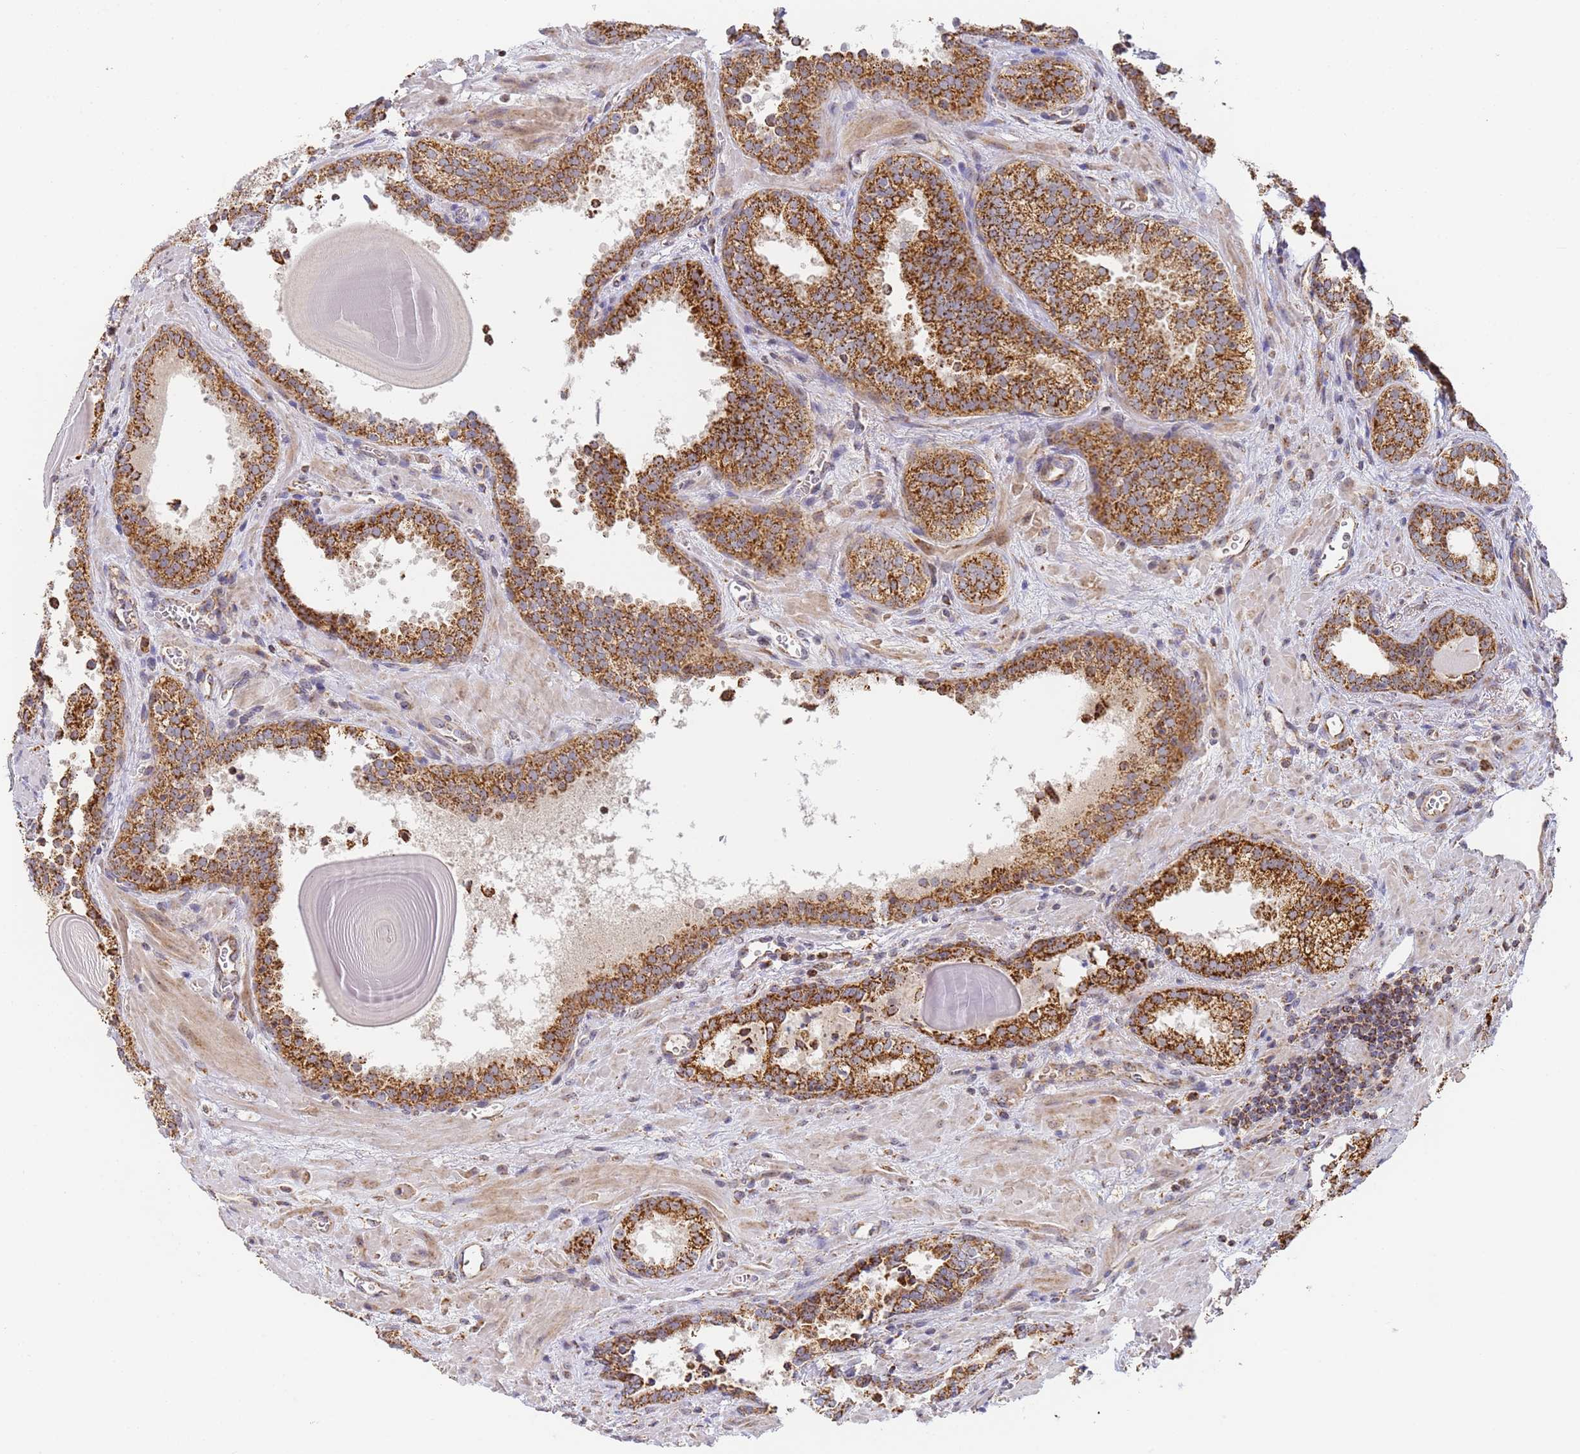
{"staining": {"intensity": "strong", "quantity": ">75%", "location": "cytoplasmic/membranous"}, "tissue": "prostate cancer", "cell_type": "Tumor cells", "image_type": "cancer", "snomed": [{"axis": "morphology", "description": "Adenocarcinoma, High grade"}, {"axis": "topography", "description": "Prostate"}], "caption": "Protein positivity by IHC shows strong cytoplasmic/membranous staining in approximately >75% of tumor cells in high-grade adenocarcinoma (prostate).", "gene": "FRG2C", "patient": {"sex": "male", "age": 66}}